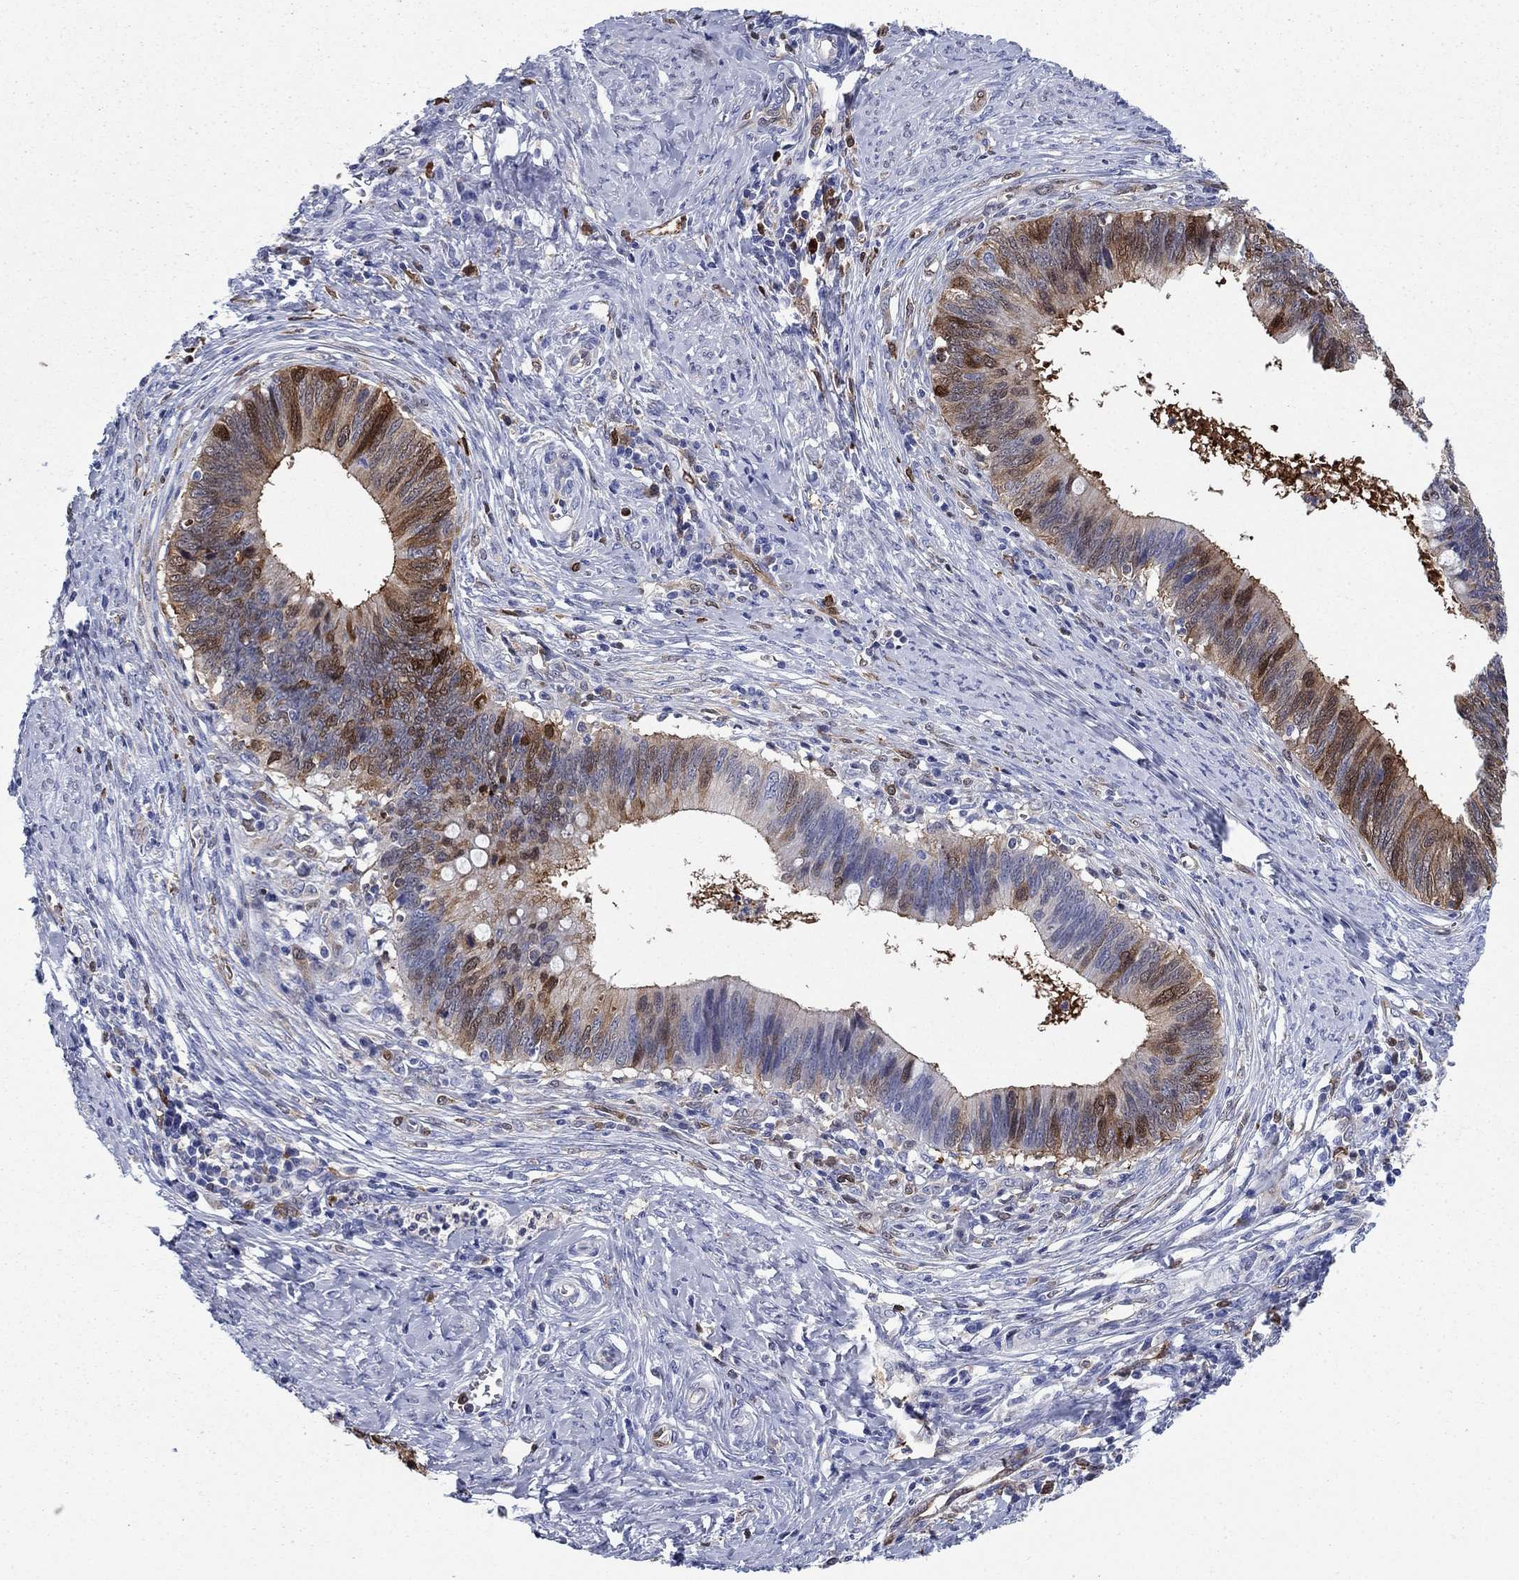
{"staining": {"intensity": "strong", "quantity": "25%-75%", "location": "cytoplasmic/membranous"}, "tissue": "cervical cancer", "cell_type": "Tumor cells", "image_type": "cancer", "snomed": [{"axis": "morphology", "description": "Adenocarcinoma, NOS"}, {"axis": "topography", "description": "Cervix"}], "caption": "Tumor cells display strong cytoplasmic/membranous positivity in approximately 25%-75% of cells in cervical cancer (adenocarcinoma).", "gene": "STMN1", "patient": {"sex": "female", "age": 42}}